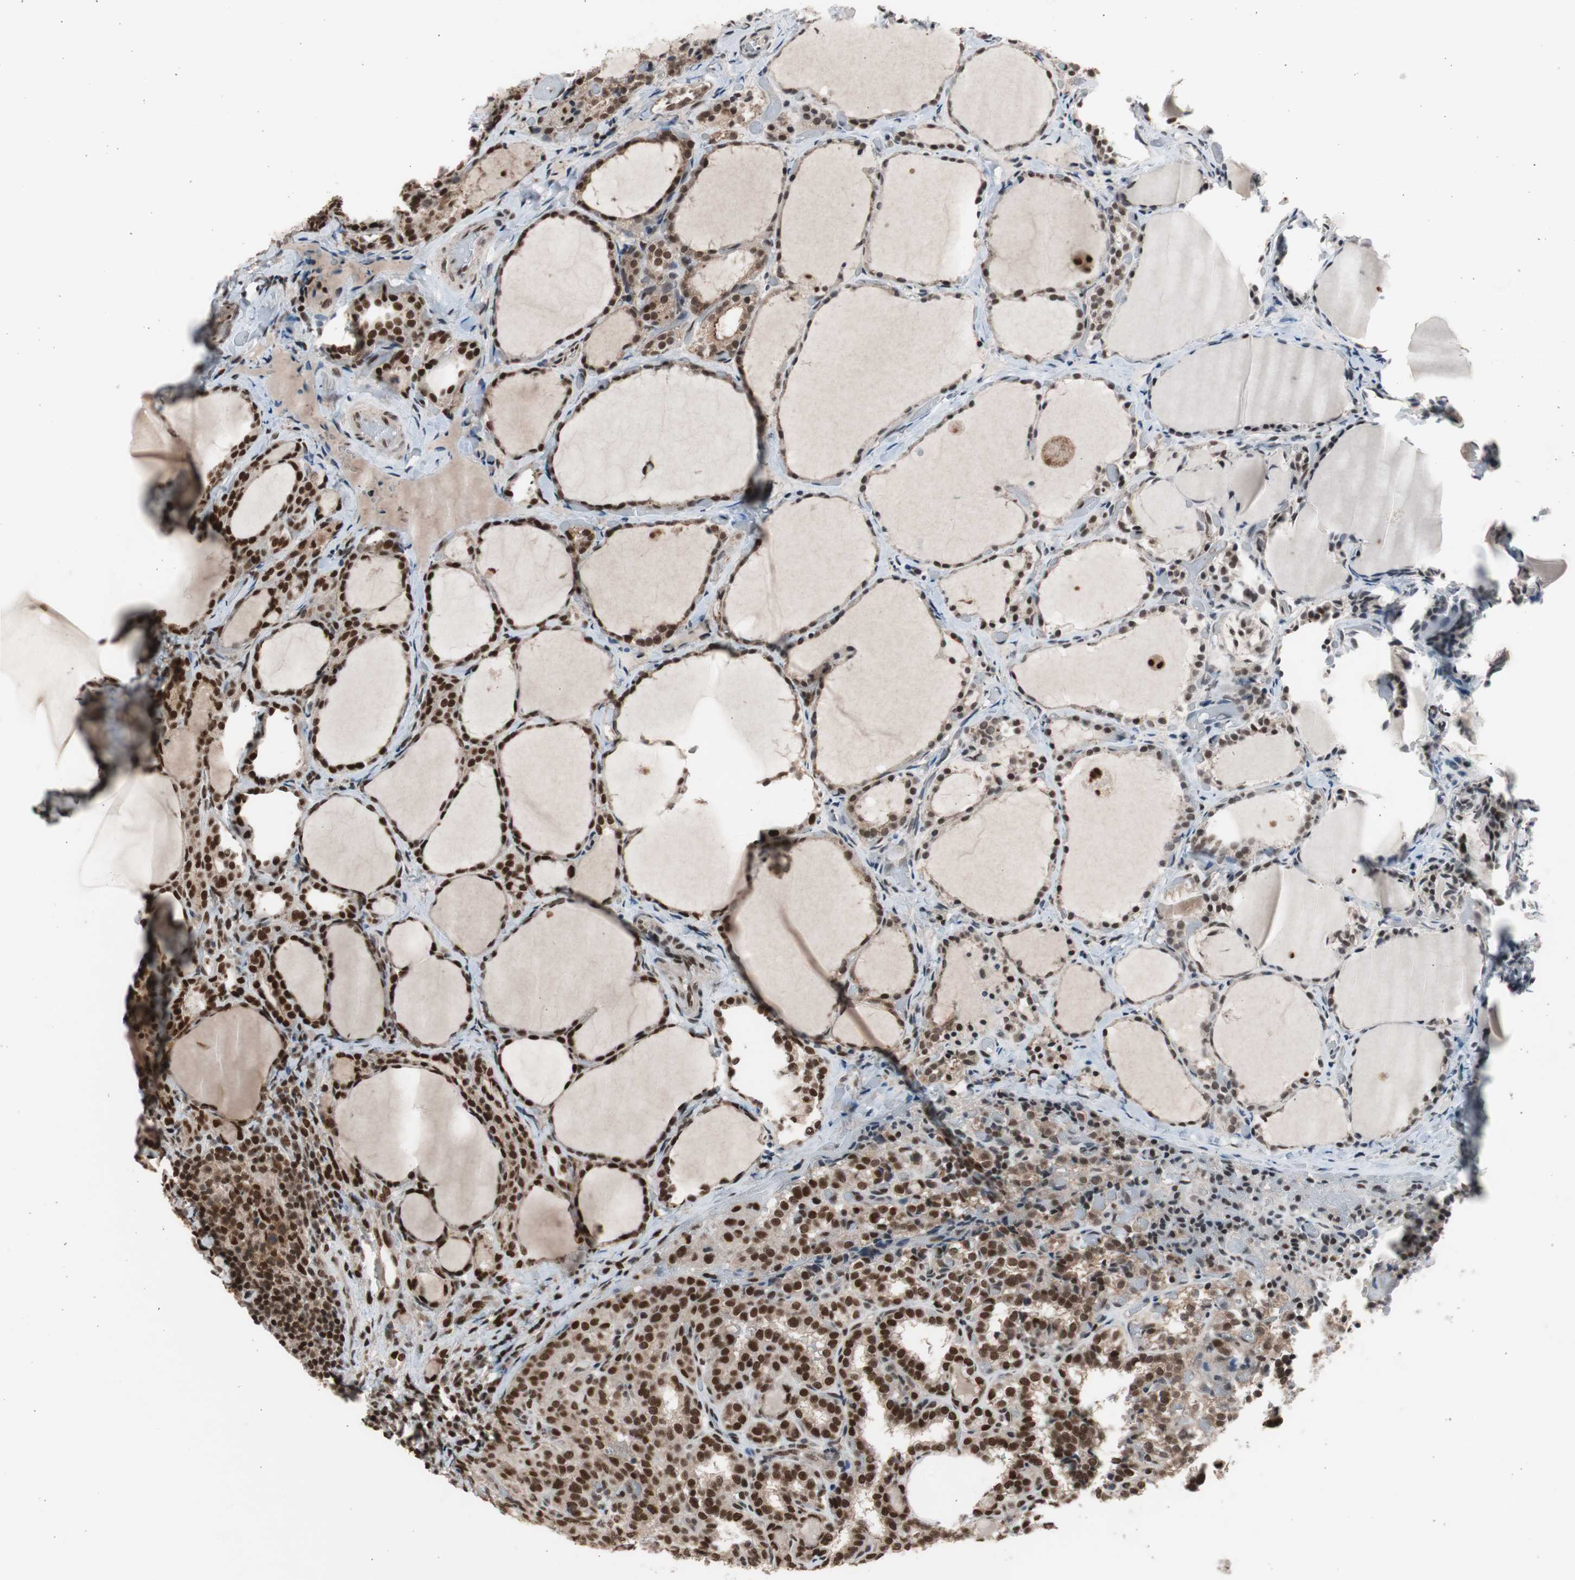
{"staining": {"intensity": "strong", "quantity": ">75%", "location": "nuclear"}, "tissue": "thyroid cancer", "cell_type": "Tumor cells", "image_type": "cancer", "snomed": [{"axis": "morphology", "description": "Normal tissue, NOS"}, {"axis": "morphology", "description": "Papillary adenocarcinoma, NOS"}, {"axis": "topography", "description": "Thyroid gland"}], "caption": "Immunohistochemistry (IHC) image of papillary adenocarcinoma (thyroid) stained for a protein (brown), which demonstrates high levels of strong nuclear positivity in approximately >75% of tumor cells.", "gene": "RPA1", "patient": {"sex": "female", "age": 30}}